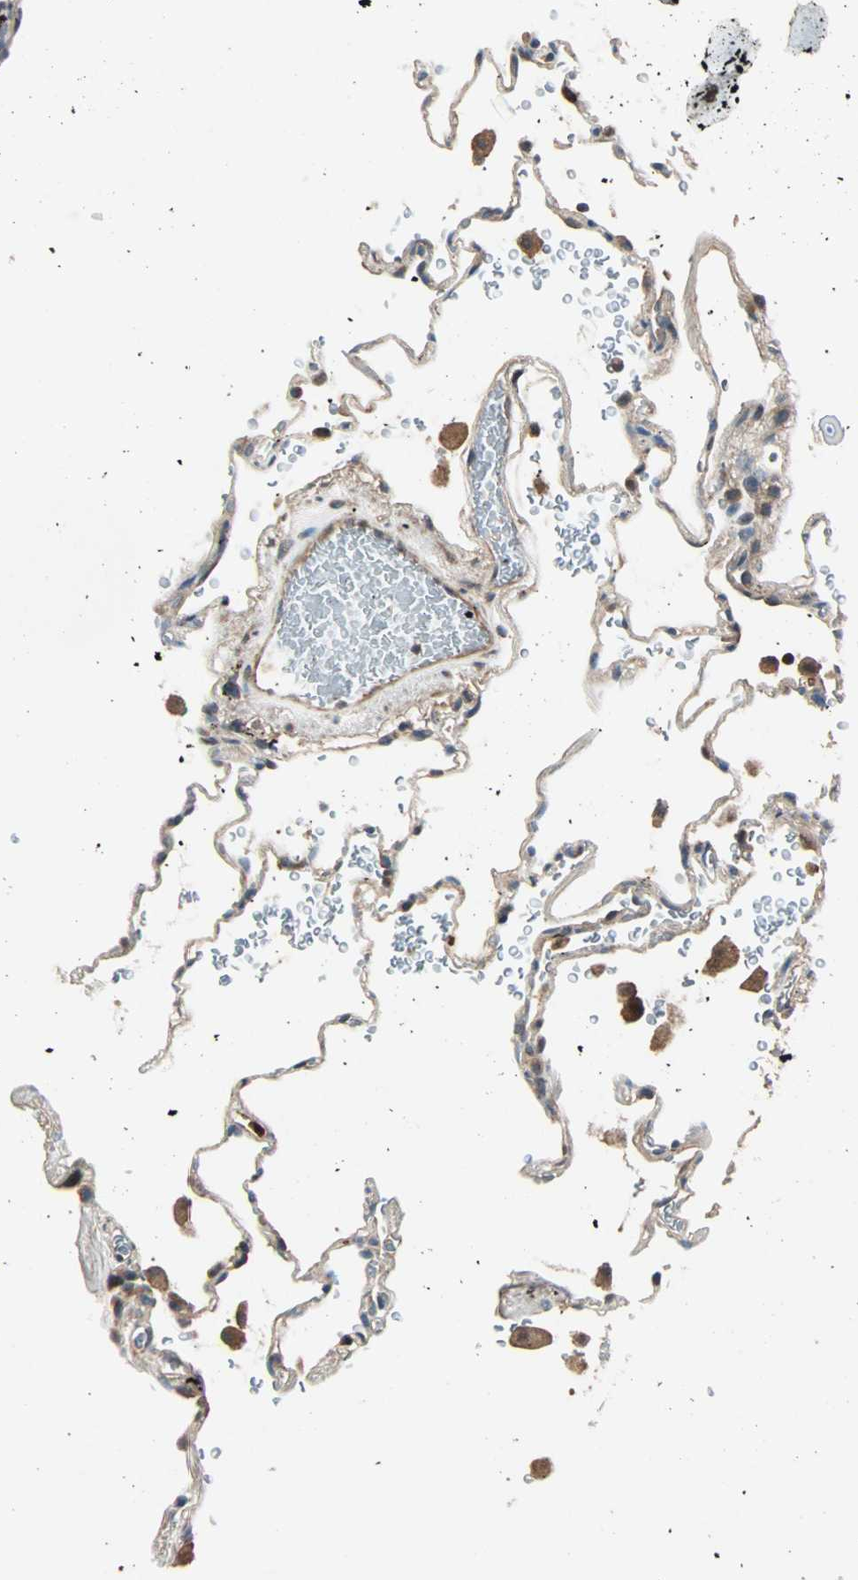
{"staining": {"intensity": "weak", "quantity": ">75%", "location": "cytoplasmic/membranous"}, "tissue": "lung", "cell_type": "Alveolar cells", "image_type": "normal", "snomed": [{"axis": "morphology", "description": "Normal tissue, NOS"}, {"axis": "morphology", "description": "Inflammation, NOS"}, {"axis": "topography", "description": "Lung"}], "caption": "Human lung stained with a brown dye shows weak cytoplasmic/membranous positive expression in about >75% of alveolar cells.", "gene": "GCK", "patient": {"sex": "male", "age": 69}}